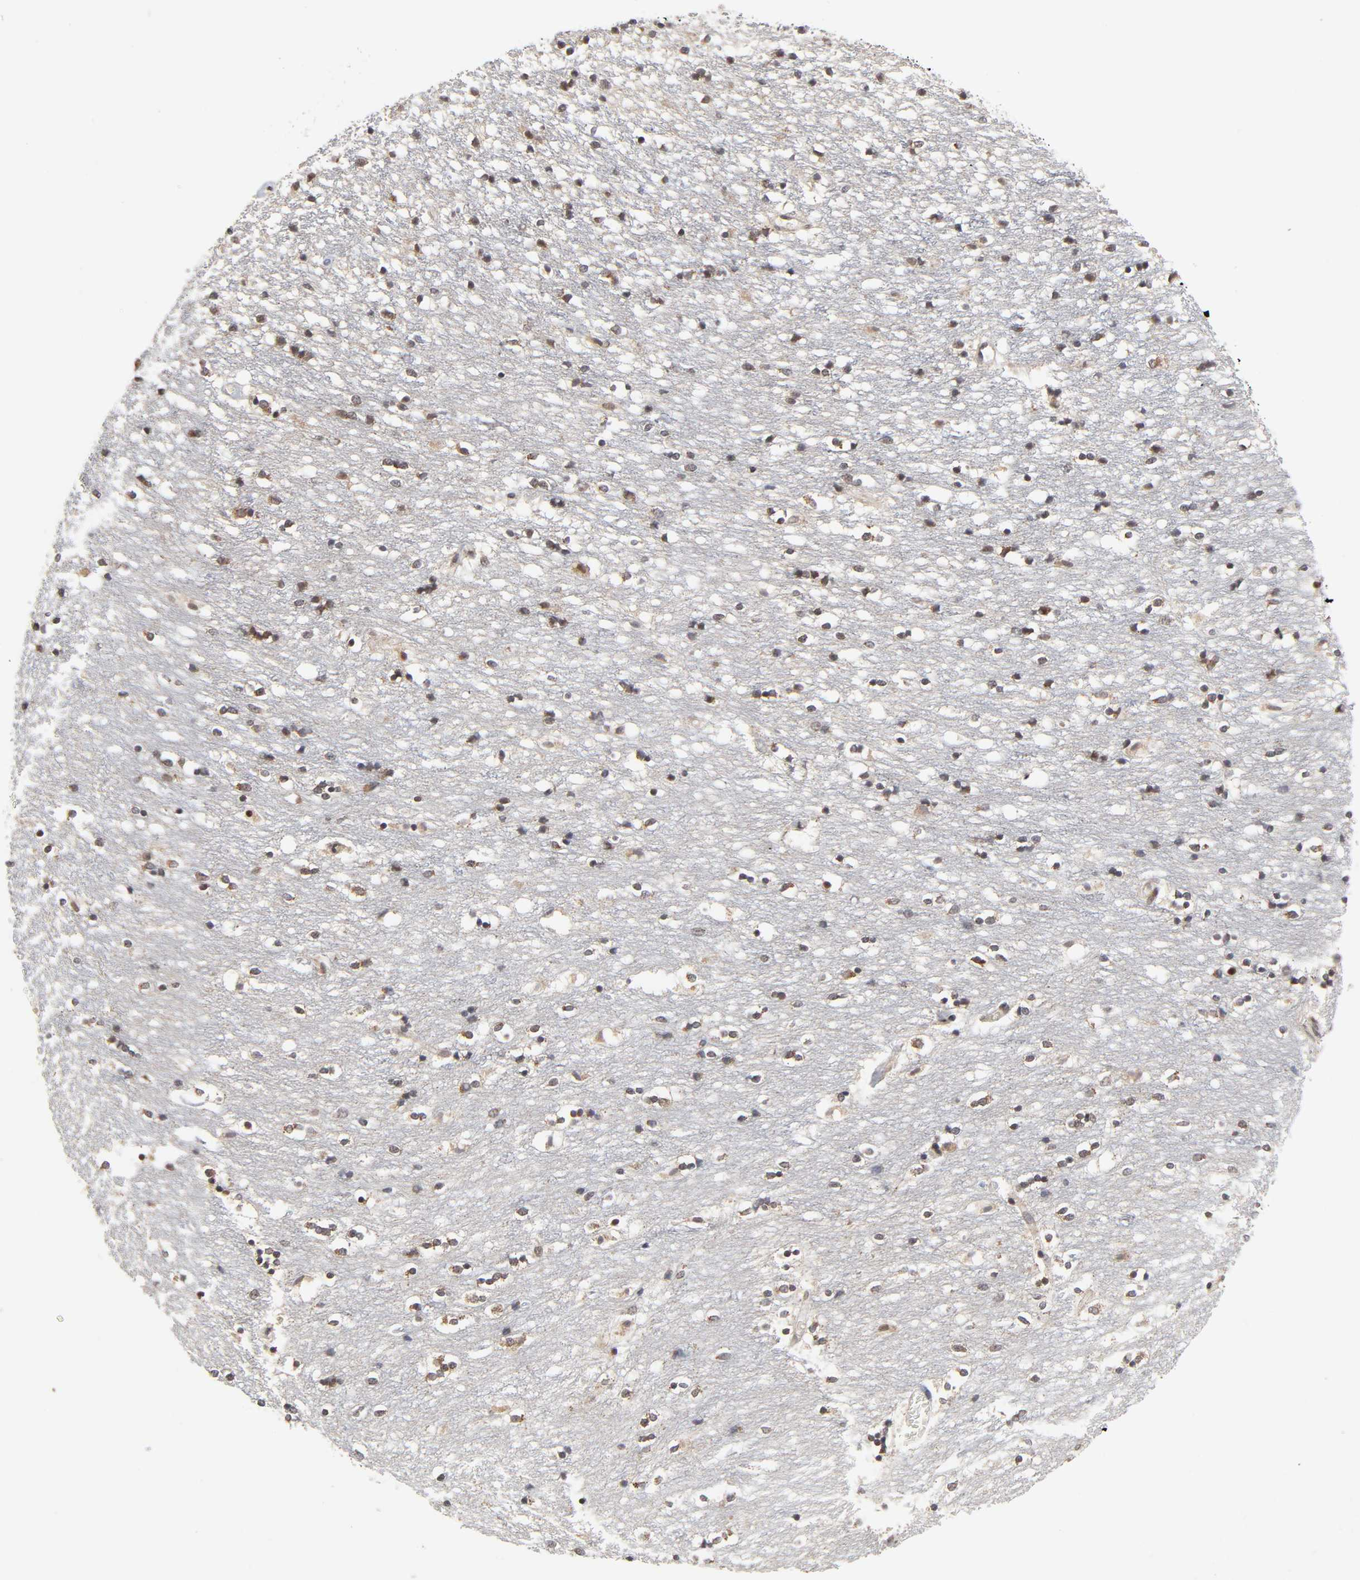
{"staining": {"intensity": "moderate", "quantity": "25%-75%", "location": "cytoplasmic/membranous,nuclear"}, "tissue": "caudate", "cell_type": "Glial cells", "image_type": "normal", "snomed": [{"axis": "morphology", "description": "Normal tissue, NOS"}, {"axis": "topography", "description": "Lateral ventricle wall"}], "caption": "IHC micrograph of benign caudate stained for a protein (brown), which exhibits medium levels of moderate cytoplasmic/membranous,nuclear staining in about 25%-75% of glial cells.", "gene": "AUH", "patient": {"sex": "female", "age": 54}}